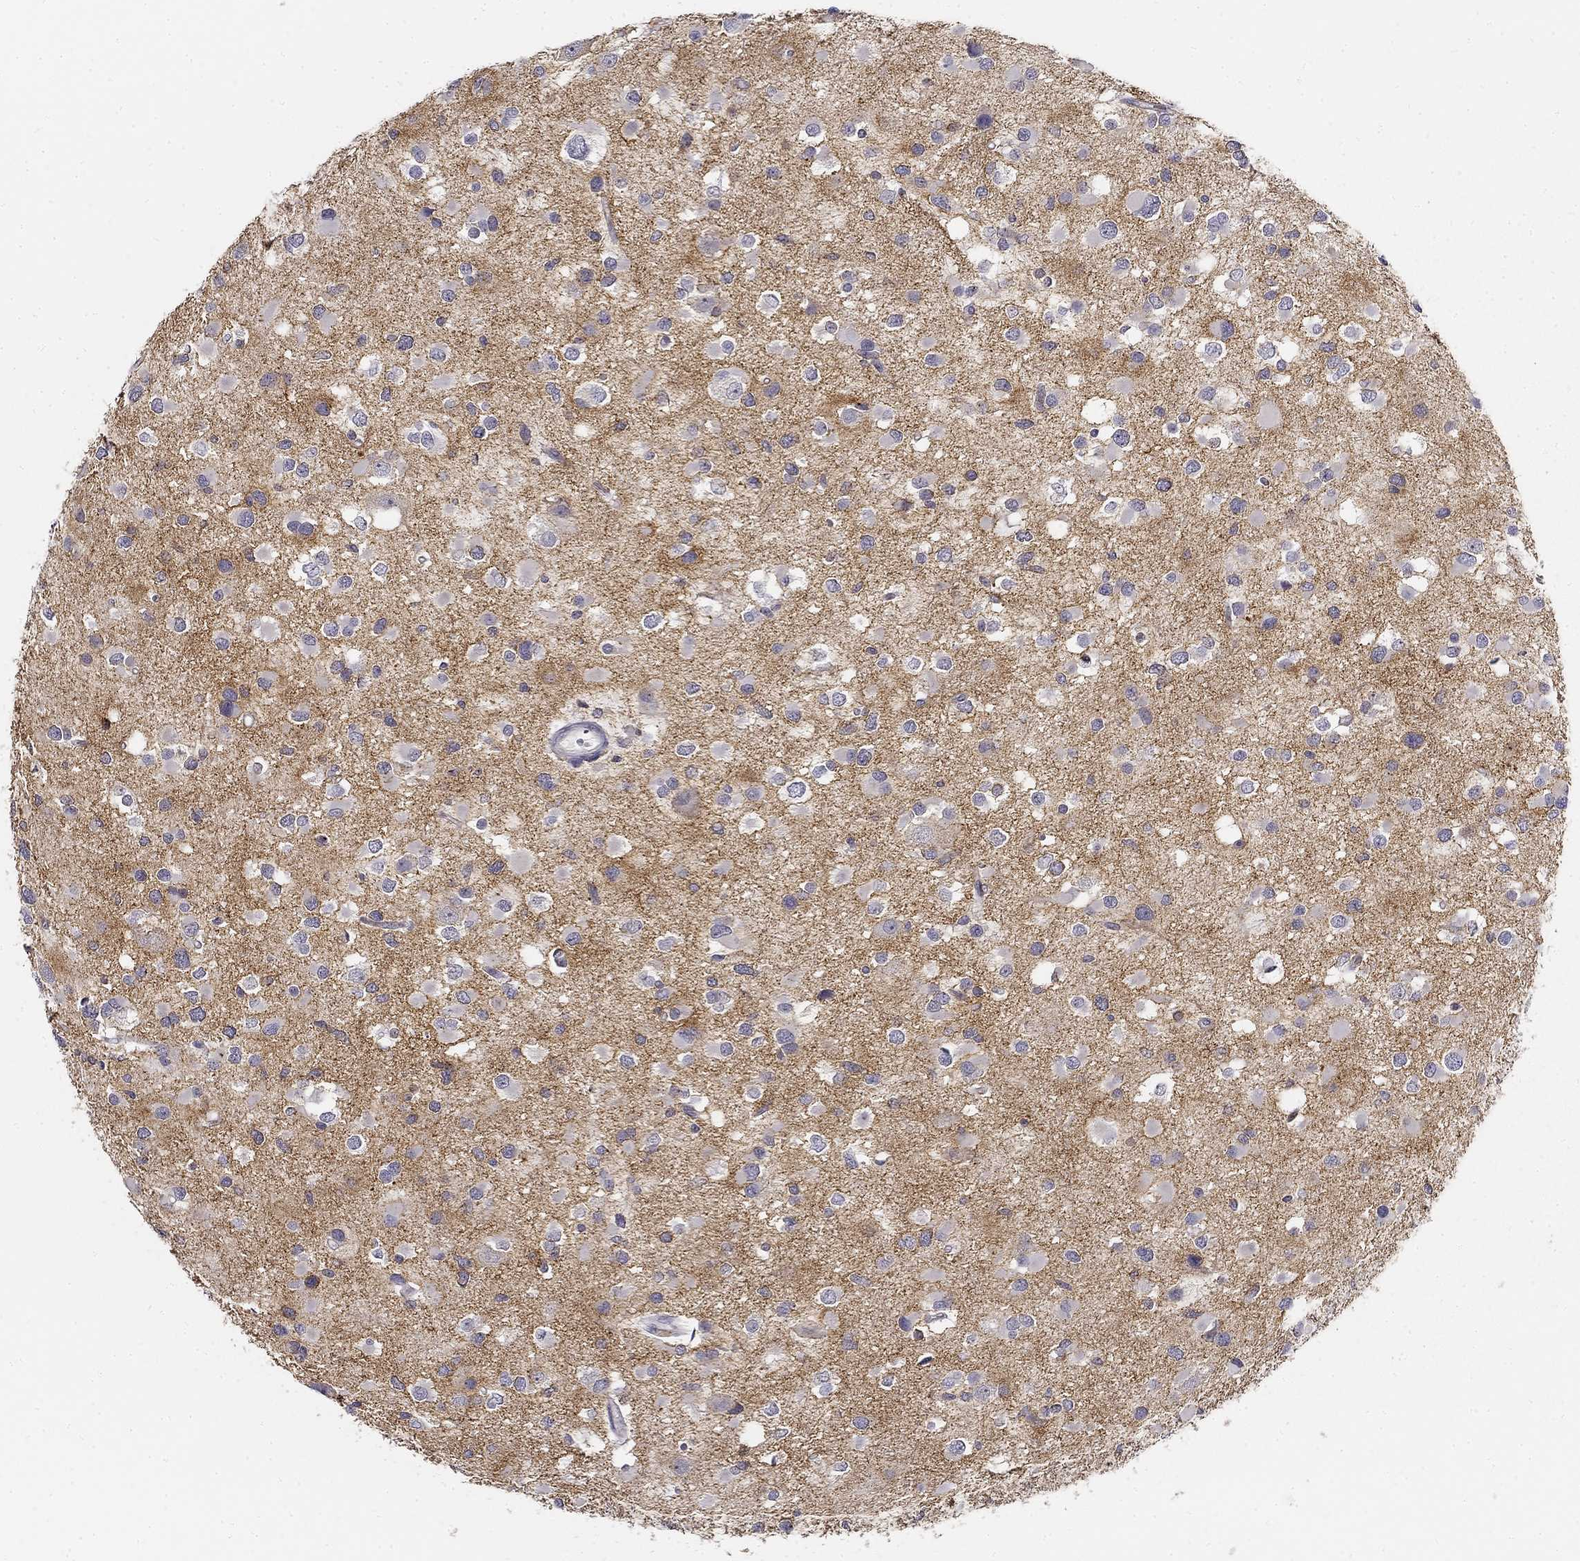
{"staining": {"intensity": "negative", "quantity": "none", "location": "none"}, "tissue": "glioma", "cell_type": "Tumor cells", "image_type": "cancer", "snomed": [{"axis": "morphology", "description": "Glioma, malignant, Low grade"}, {"axis": "topography", "description": "Brain"}], "caption": "Tumor cells show no significant staining in malignant low-grade glioma. The staining is performed using DAB brown chromogen with nuclei counter-stained in using hematoxylin.", "gene": "CNR1", "patient": {"sex": "female", "age": 32}}